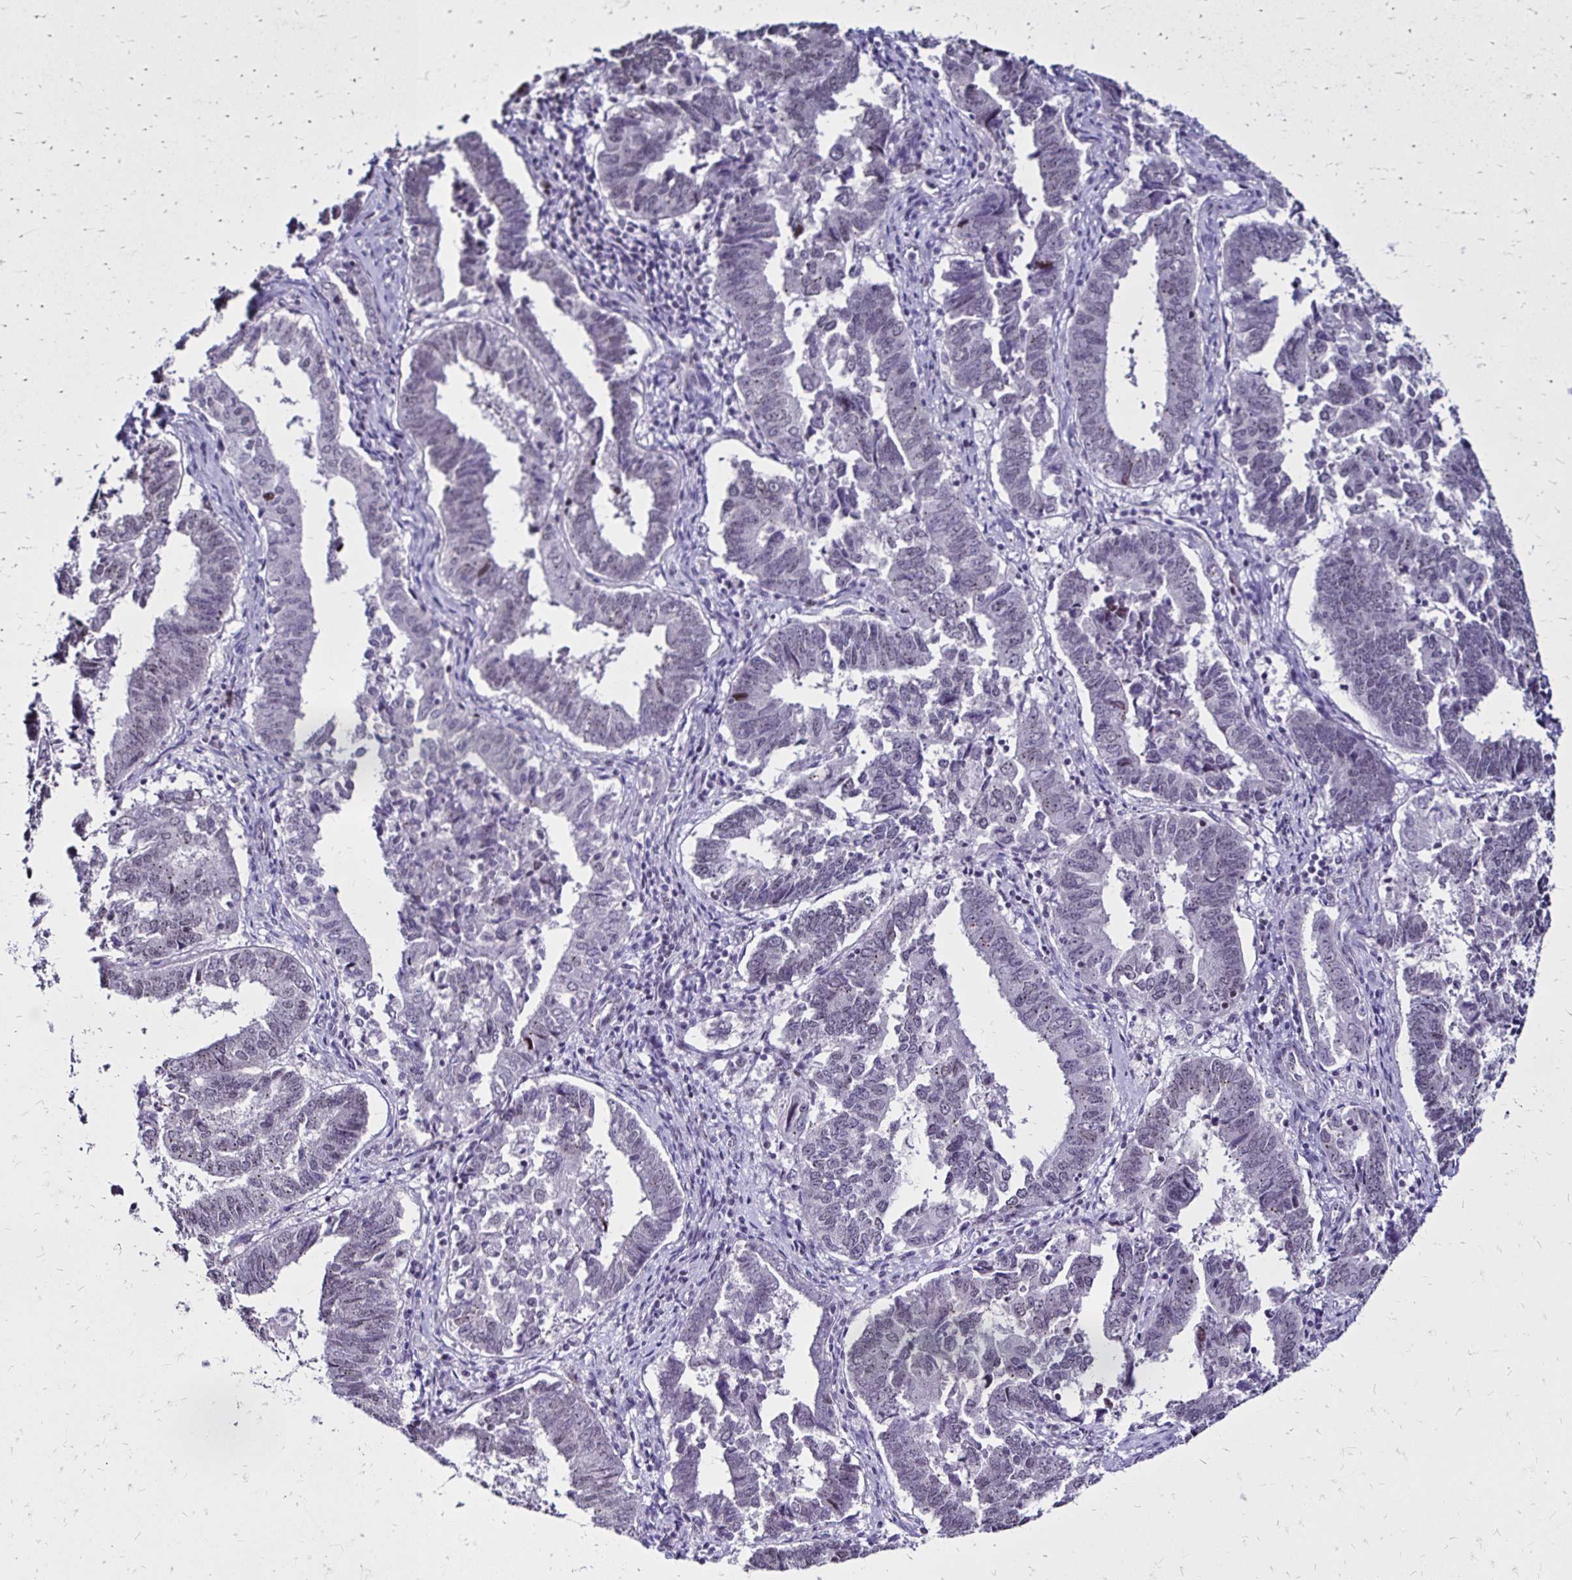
{"staining": {"intensity": "negative", "quantity": "none", "location": "none"}, "tissue": "endometrial cancer", "cell_type": "Tumor cells", "image_type": "cancer", "snomed": [{"axis": "morphology", "description": "Adenocarcinoma, NOS"}, {"axis": "topography", "description": "Endometrium"}], "caption": "IHC histopathology image of neoplastic tissue: human adenocarcinoma (endometrial) stained with DAB (3,3'-diaminobenzidine) demonstrates no significant protein positivity in tumor cells. (Brightfield microscopy of DAB immunohistochemistry at high magnification).", "gene": "TOB1", "patient": {"sex": "female", "age": 72}}